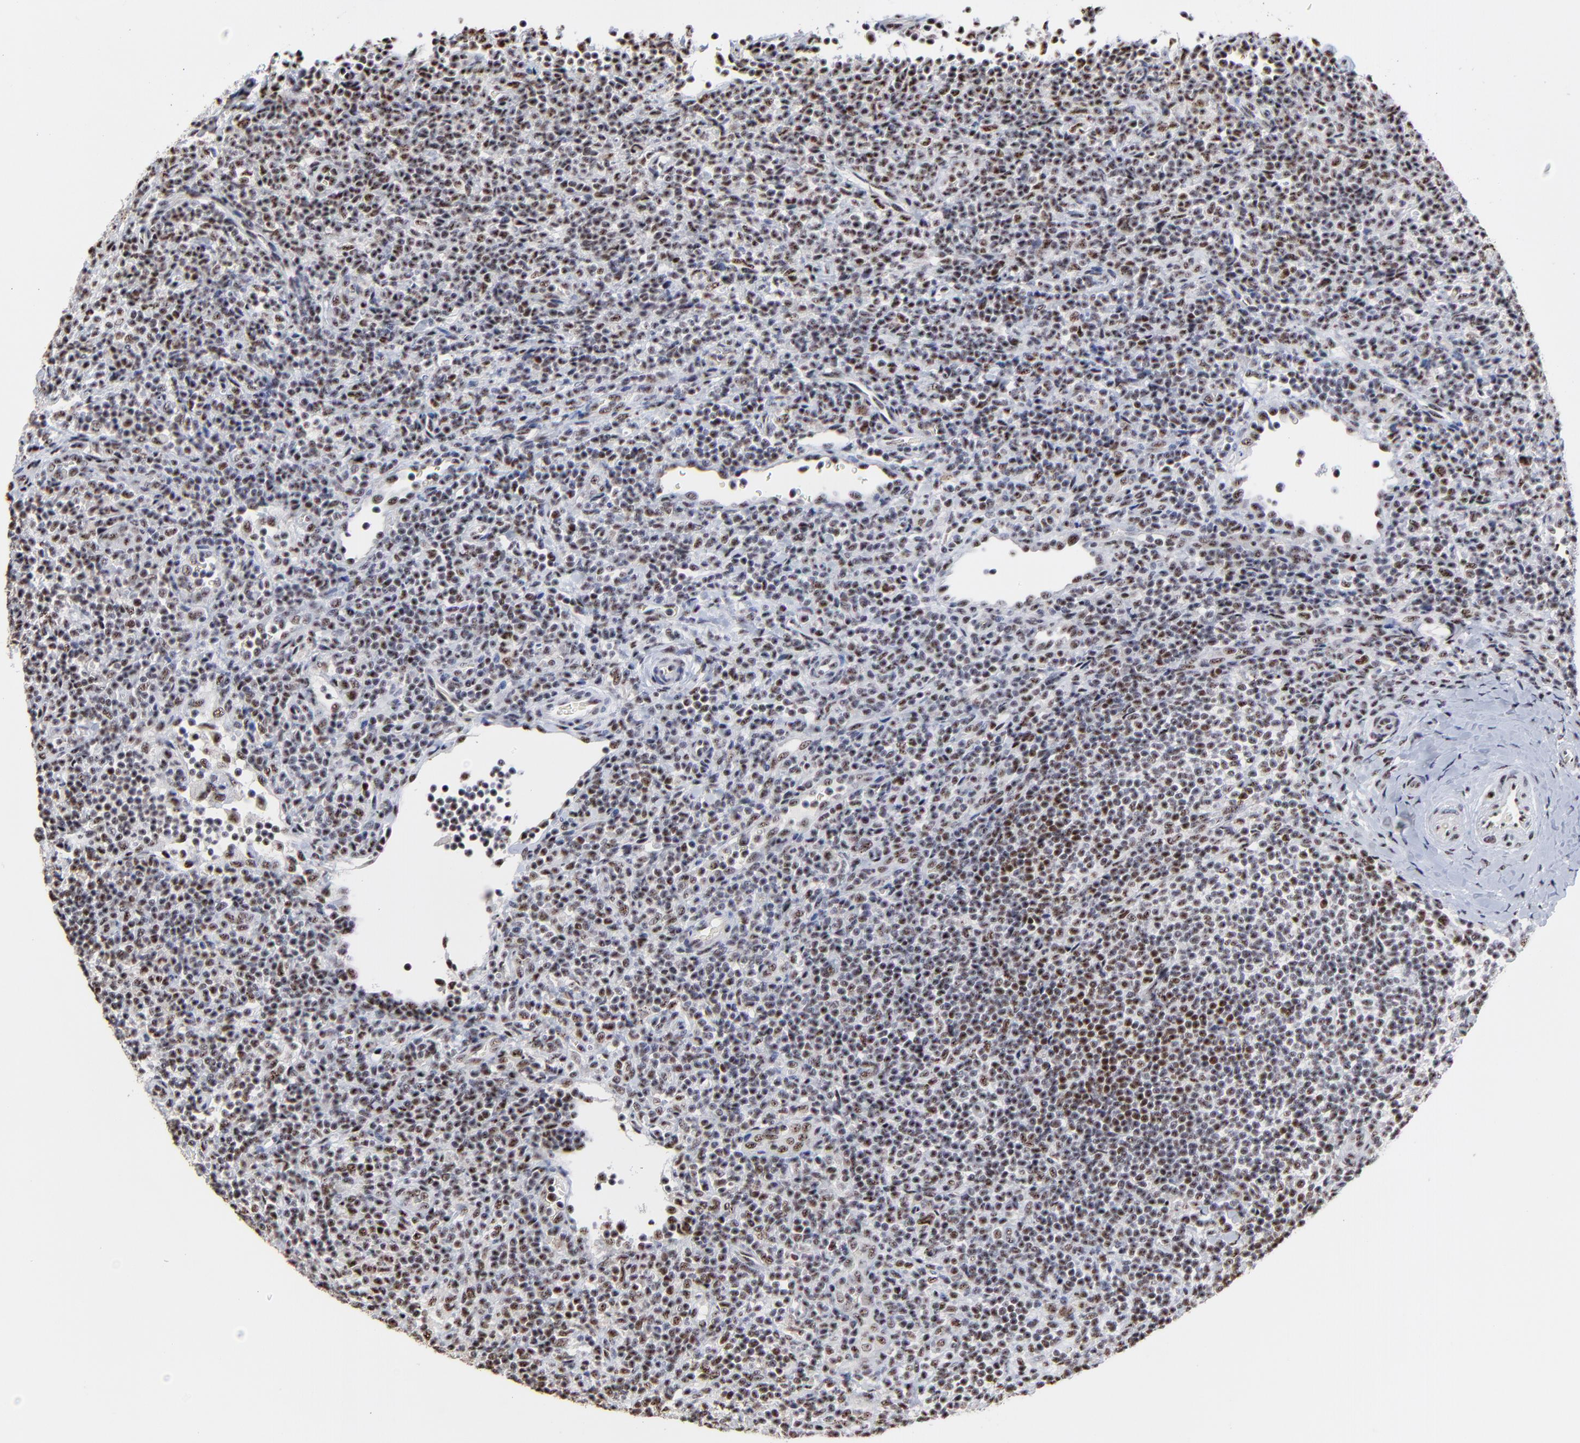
{"staining": {"intensity": "weak", "quantity": "25%-75%", "location": "nuclear"}, "tissue": "lymphoma", "cell_type": "Tumor cells", "image_type": "cancer", "snomed": [{"axis": "morphology", "description": "Malignant lymphoma, non-Hodgkin's type, Low grade"}, {"axis": "topography", "description": "Lymph node"}], "caption": "An immunohistochemistry photomicrograph of tumor tissue is shown. Protein staining in brown labels weak nuclear positivity in lymphoma within tumor cells.", "gene": "MBD4", "patient": {"sex": "female", "age": 76}}